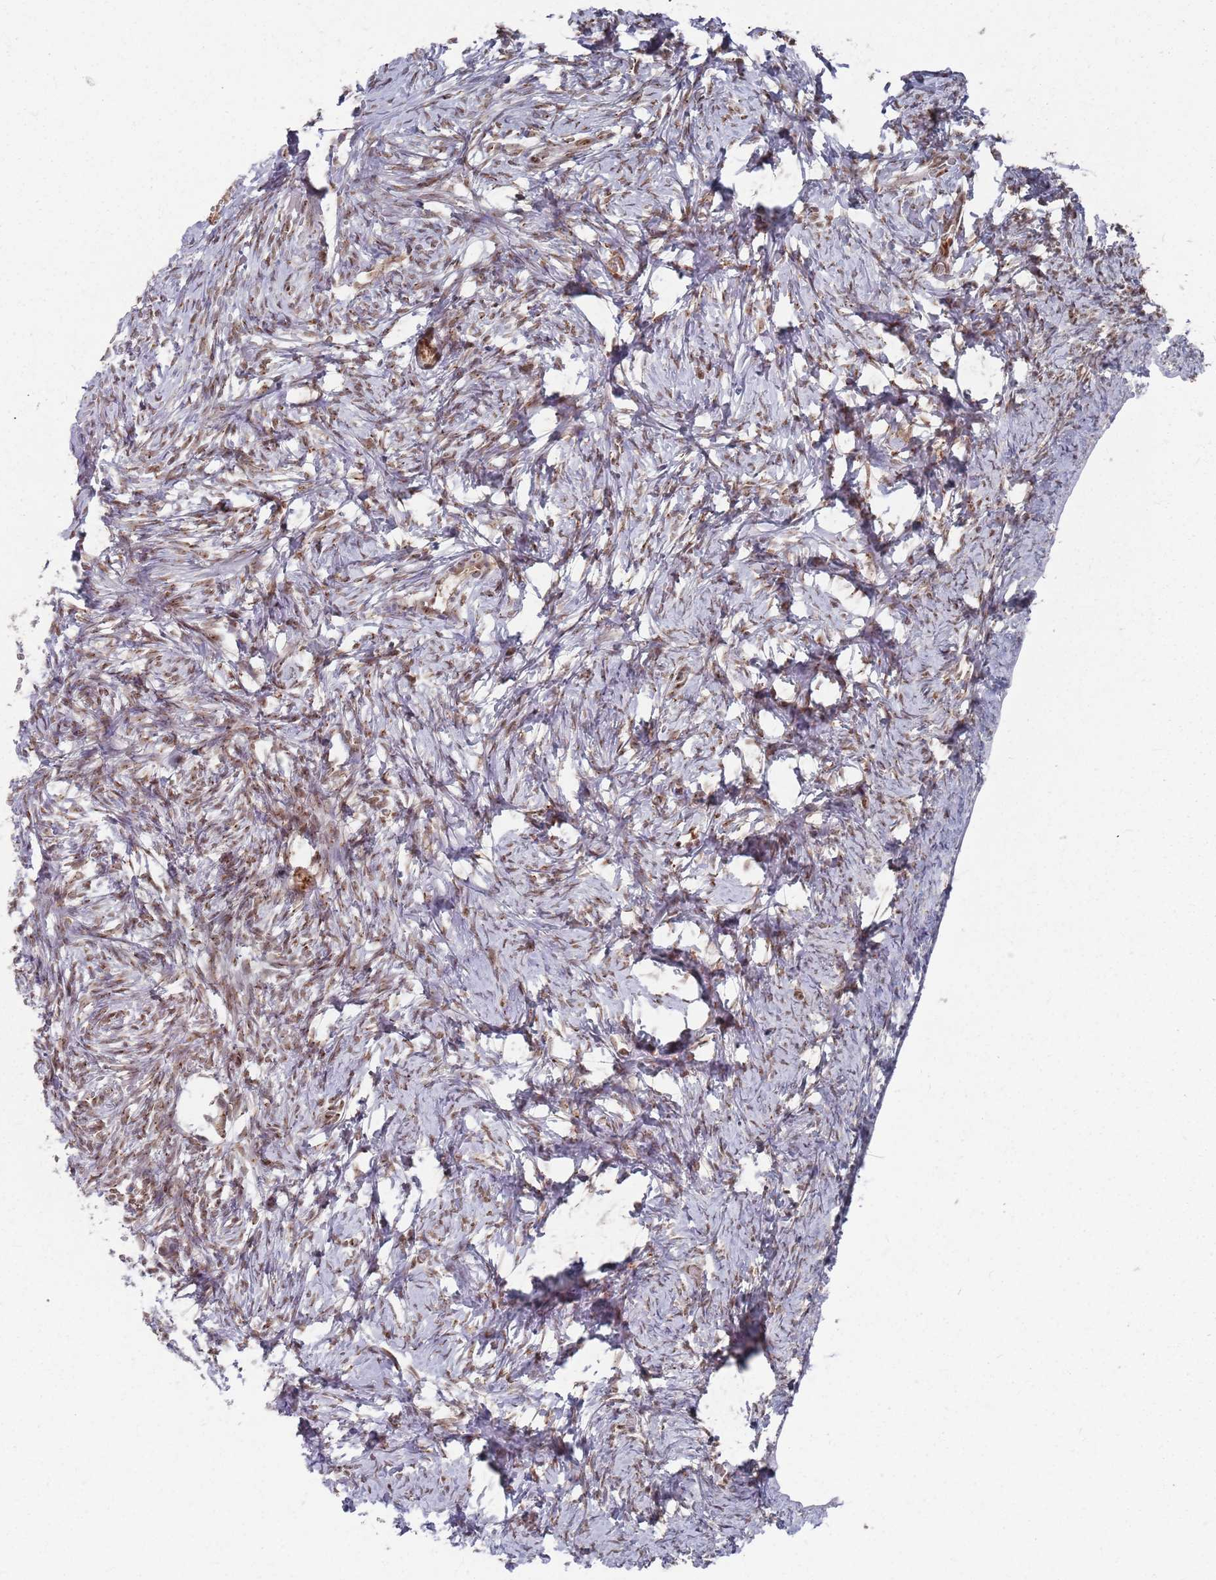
{"staining": {"intensity": "moderate", "quantity": "<25%", "location": "cytoplasmic/membranous"}, "tissue": "ovary", "cell_type": "Ovarian stroma cells", "image_type": "normal", "snomed": [{"axis": "morphology", "description": "Adenocarcinoma, NOS"}, {"axis": "topography", "description": "Endometrium"}], "caption": "Immunohistochemical staining of normal human ovary displays <25% levels of moderate cytoplasmic/membranous protein staining in about <25% of ovarian stroma cells. The protein is stained brown, and the nuclei are stained in blue (DAB IHC with brightfield microscopy, high magnification).", "gene": "FMO4", "patient": {"sex": "female", "age": 32}}